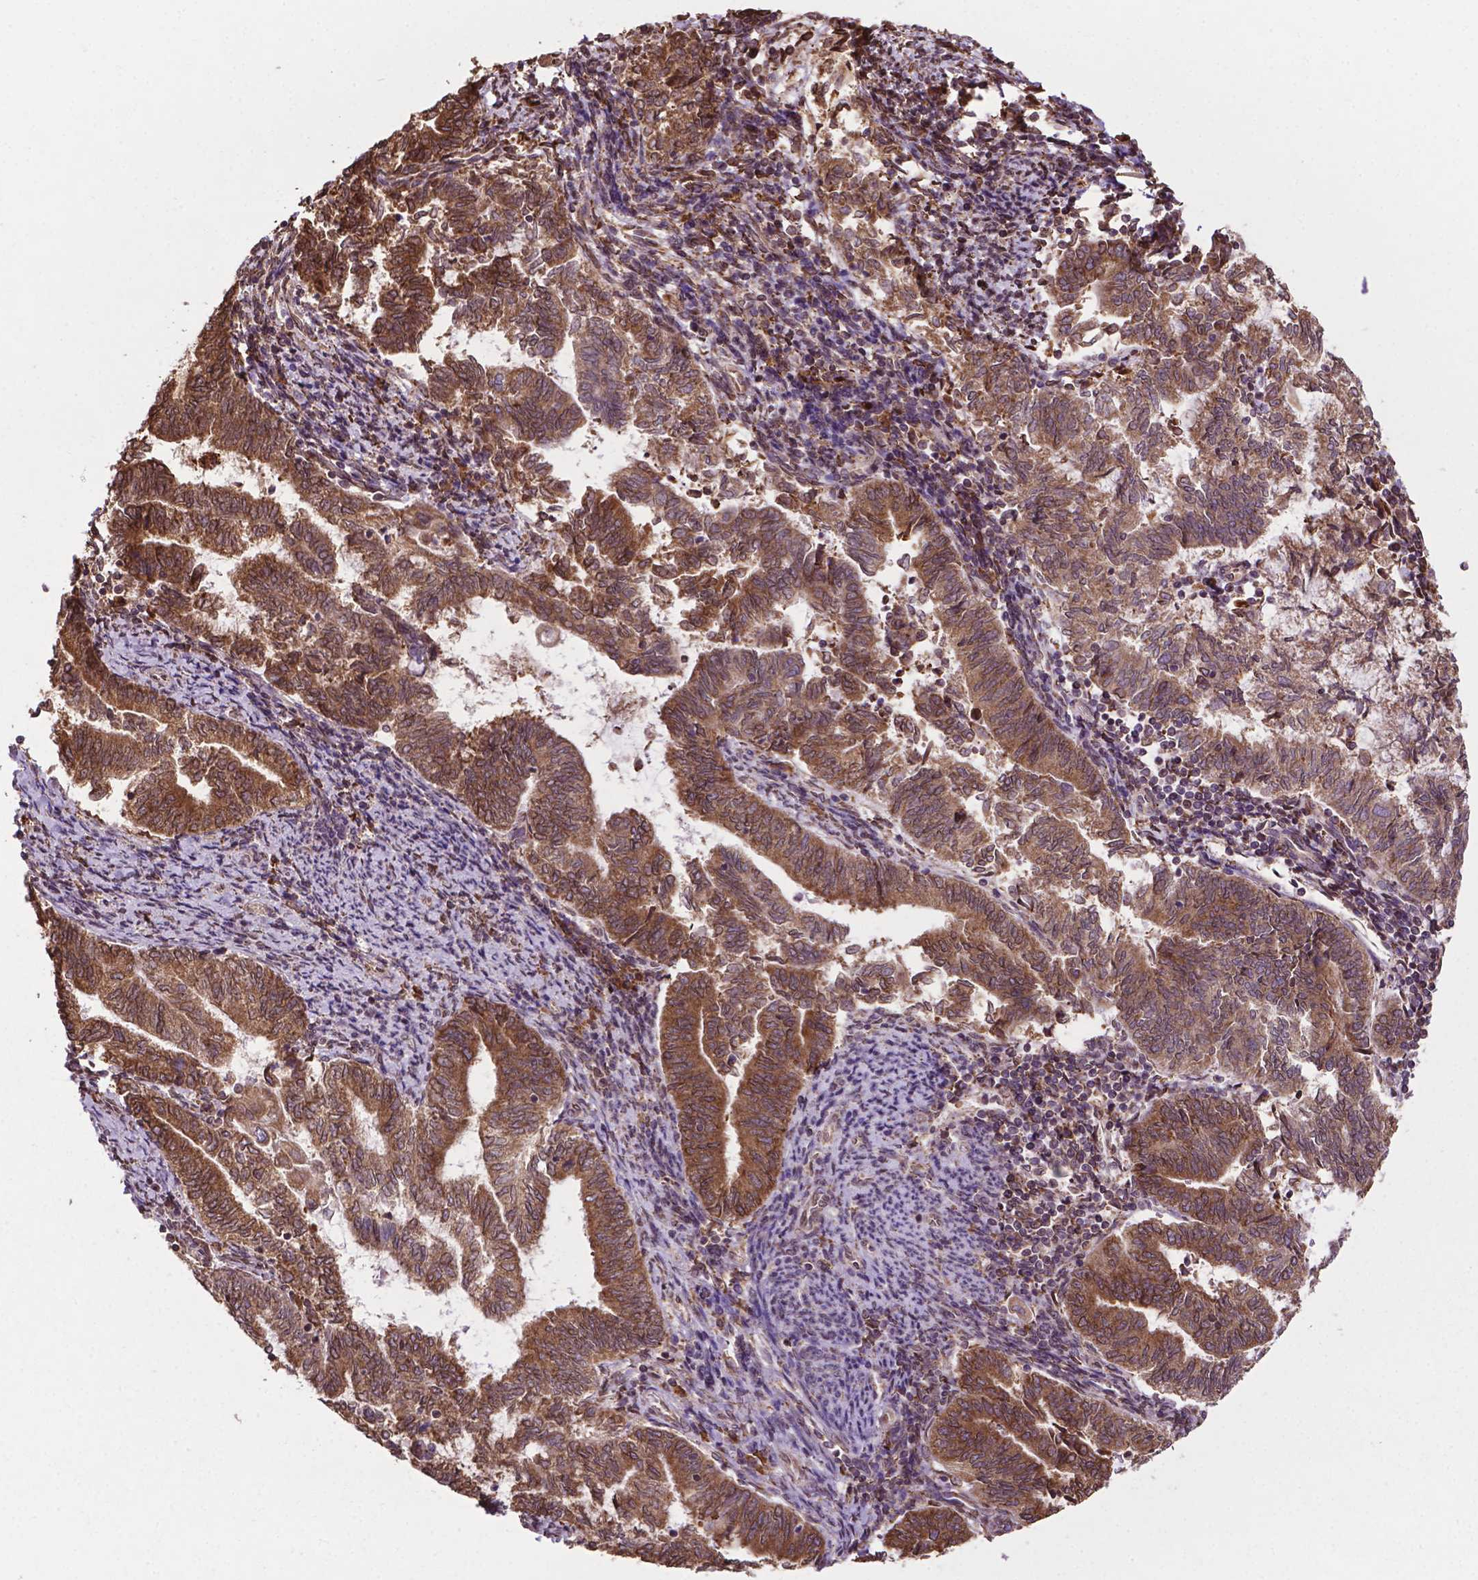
{"staining": {"intensity": "moderate", "quantity": ">75%", "location": "cytoplasmic/membranous"}, "tissue": "endometrial cancer", "cell_type": "Tumor cells", "image_type": "cancer", "snomed": [{"axis": "morphology", "description": "Adenocarcinoma, NOS"}, {"axis": "topography", "description": "Endometrium"}], "caption": "Moderate cytoplasmic/membranous protein positivity is seen in about >75% of tumor cells in adenocarcinoma (endometrial).", "gene": "GANAB", "patient": {"sex": "female", "age": 65}}